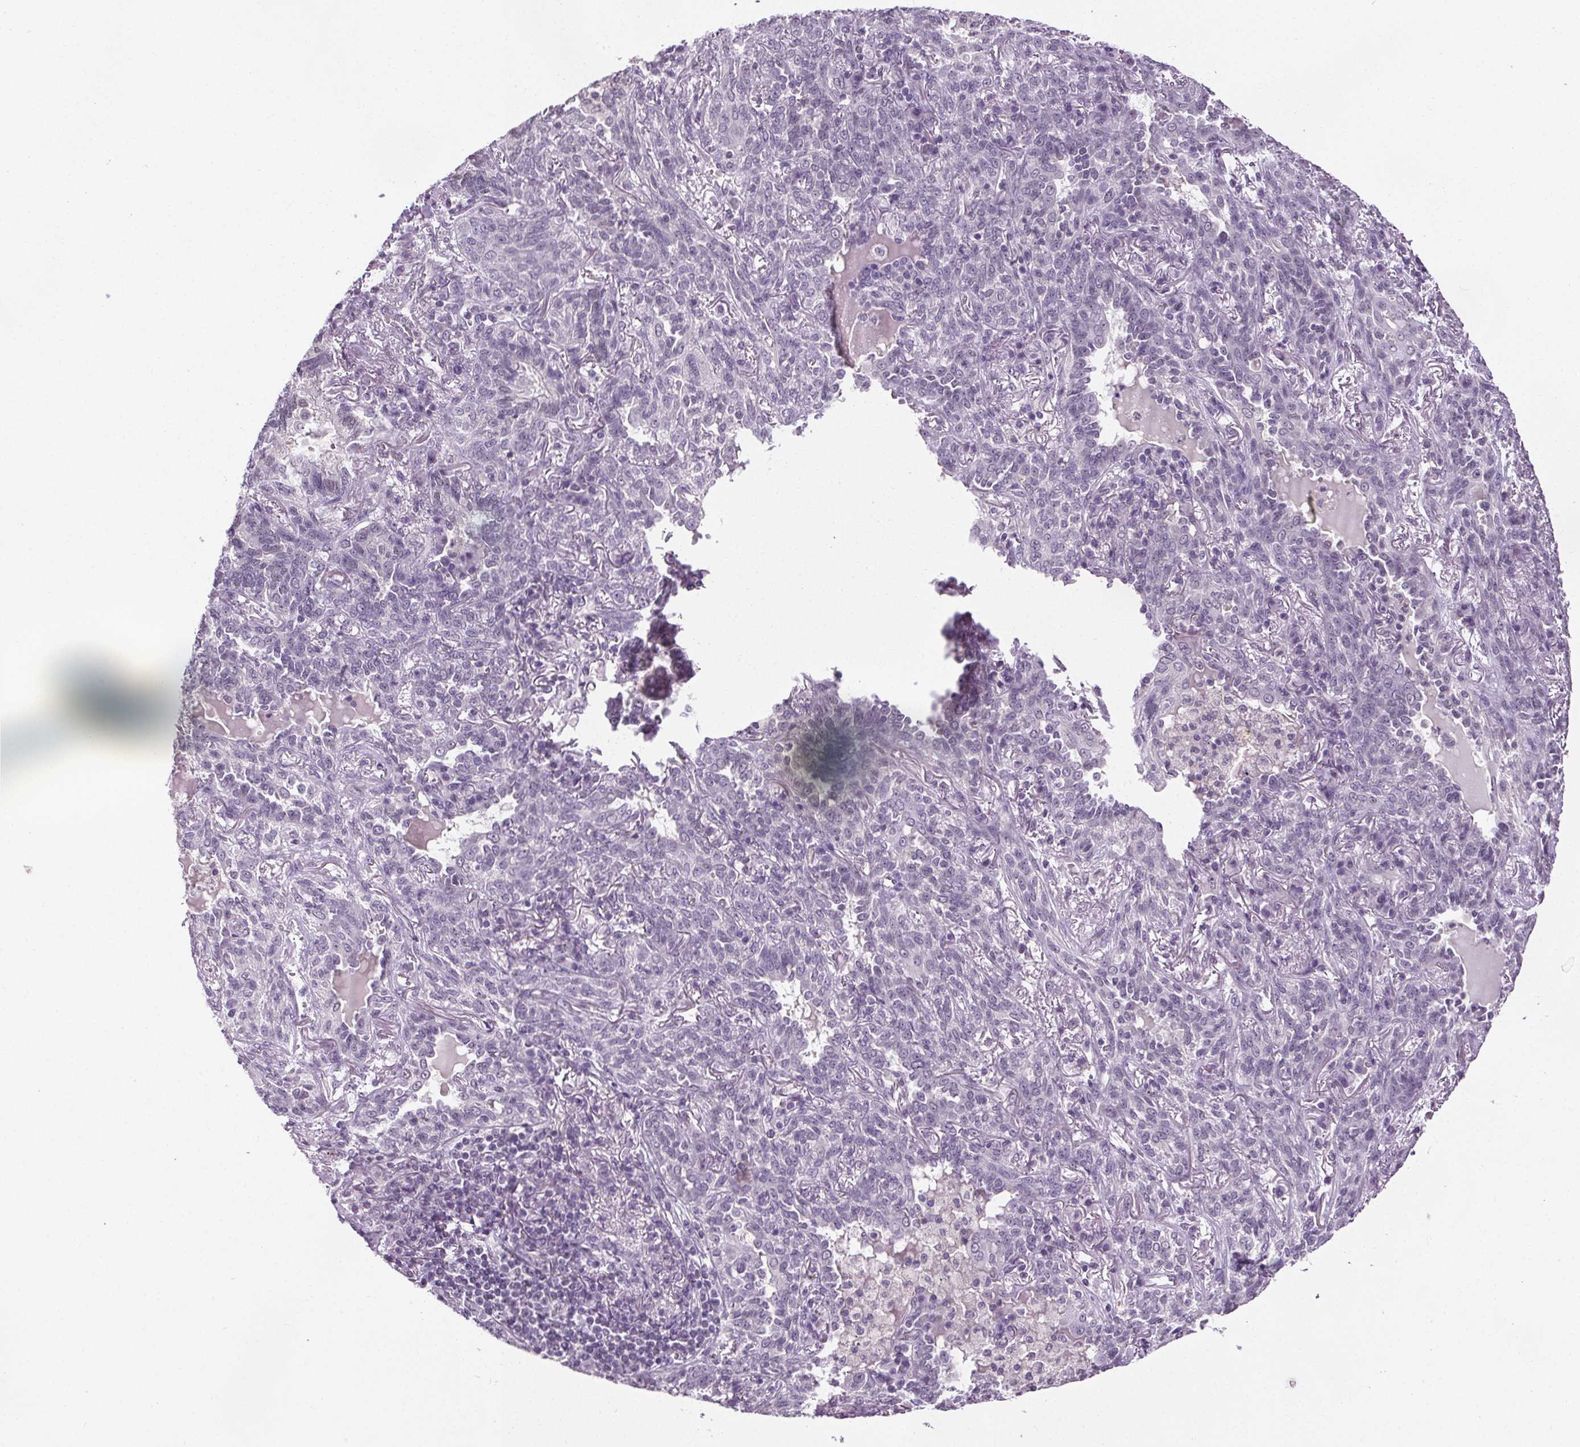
{"staining": {"intensity": "negative", "quantity": "none", "location": "none"}, "tissue": "lung cancer", "cell_type": "Tumor cells", "image_type": "cancer", "snomed": [{"axis": "morphology", "description": "Squamous cell carcinoma, NOS"}, {"axis": "topography", "description": "Lung"}], "caption": "Lung cancer (squamous cell carcinoma) stained for a protein using immunohistochemistry (IHC) displays no expression tumor cells.", "gene": "SLC2A9", "patient": {"sex": "female", "age": 70}}